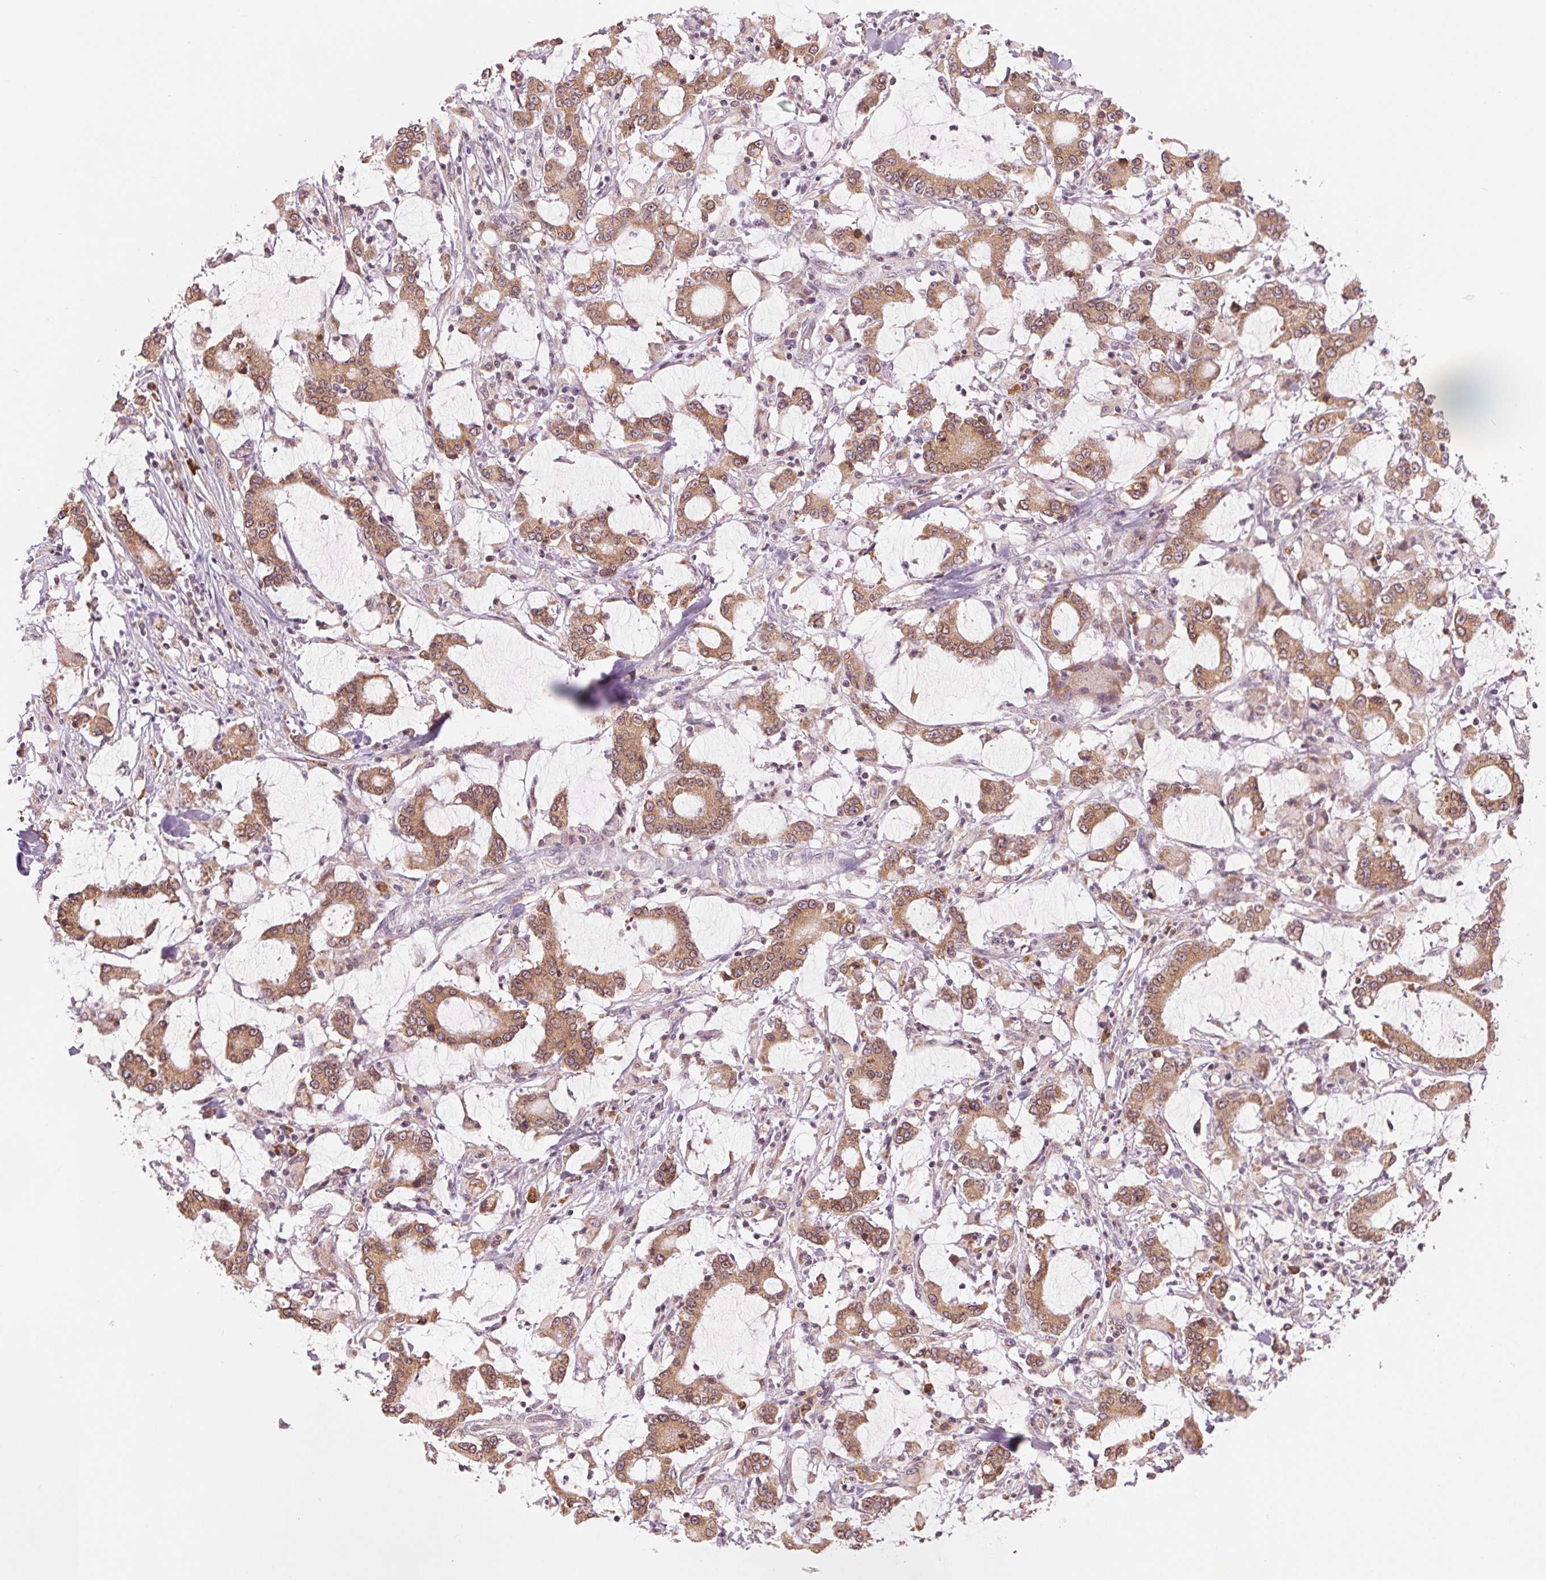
{"staining": {"intensity": "moderate", "quantity": ">75%", "location": "cytoplasmic/membranous"}, "tissue": "stomach cancer", "cell_type": "Tumor cells", "image_type": "cancer", "snomed": [{"axis": "morphology", "description": "Adenocarcinoma, NOS"}, {"axis": "topography", "description": "Stomach, upper"}], "caption": "A medium amount of moderate cytoplasmic/membranous positivity is present in about >75% of tumor cells in adenocarcinoma (stomach) tissue. The protein is shown in brown color, while the nuclei are stained blue.", "gene": "TECR", "patient": {"sex": "male", "age": 68}}